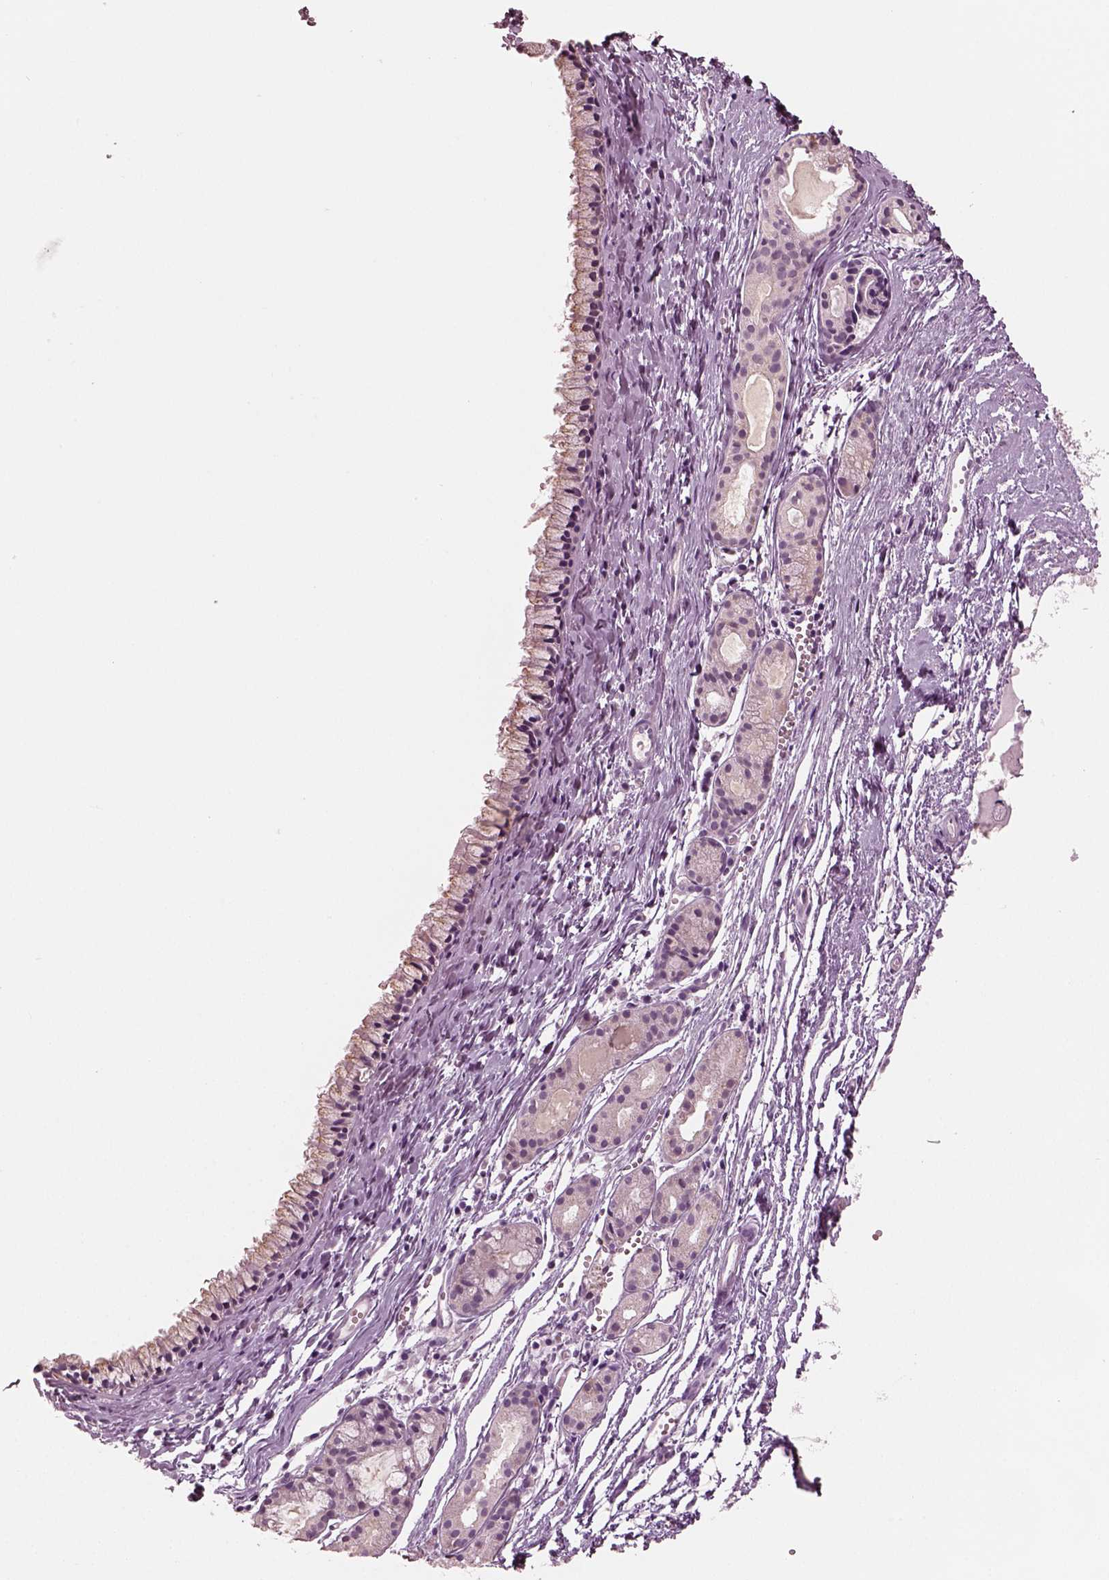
{"staining": {"intensity": "weak", "quantity": "25%-75%", "location": "cytoplasmic/membranous"}, "tissue": "nasopharynx", "cell_type": "Respiratory epithelial cells", "image_type": "normal", "snomed": [{"axis": "morphology", "description": "Normal tissue, NOS"}, {"axis": "topography", "description": "Nasopharynx"}], "caption": "The histopathology image displays staining of benign nasopharynx, revealing weak cytoplasmic/membranous protein staining (brown color) within respiratory epithelial cells.", "gene": "ELSPBP1", "patient": {"sex": "male", "age": 83}}